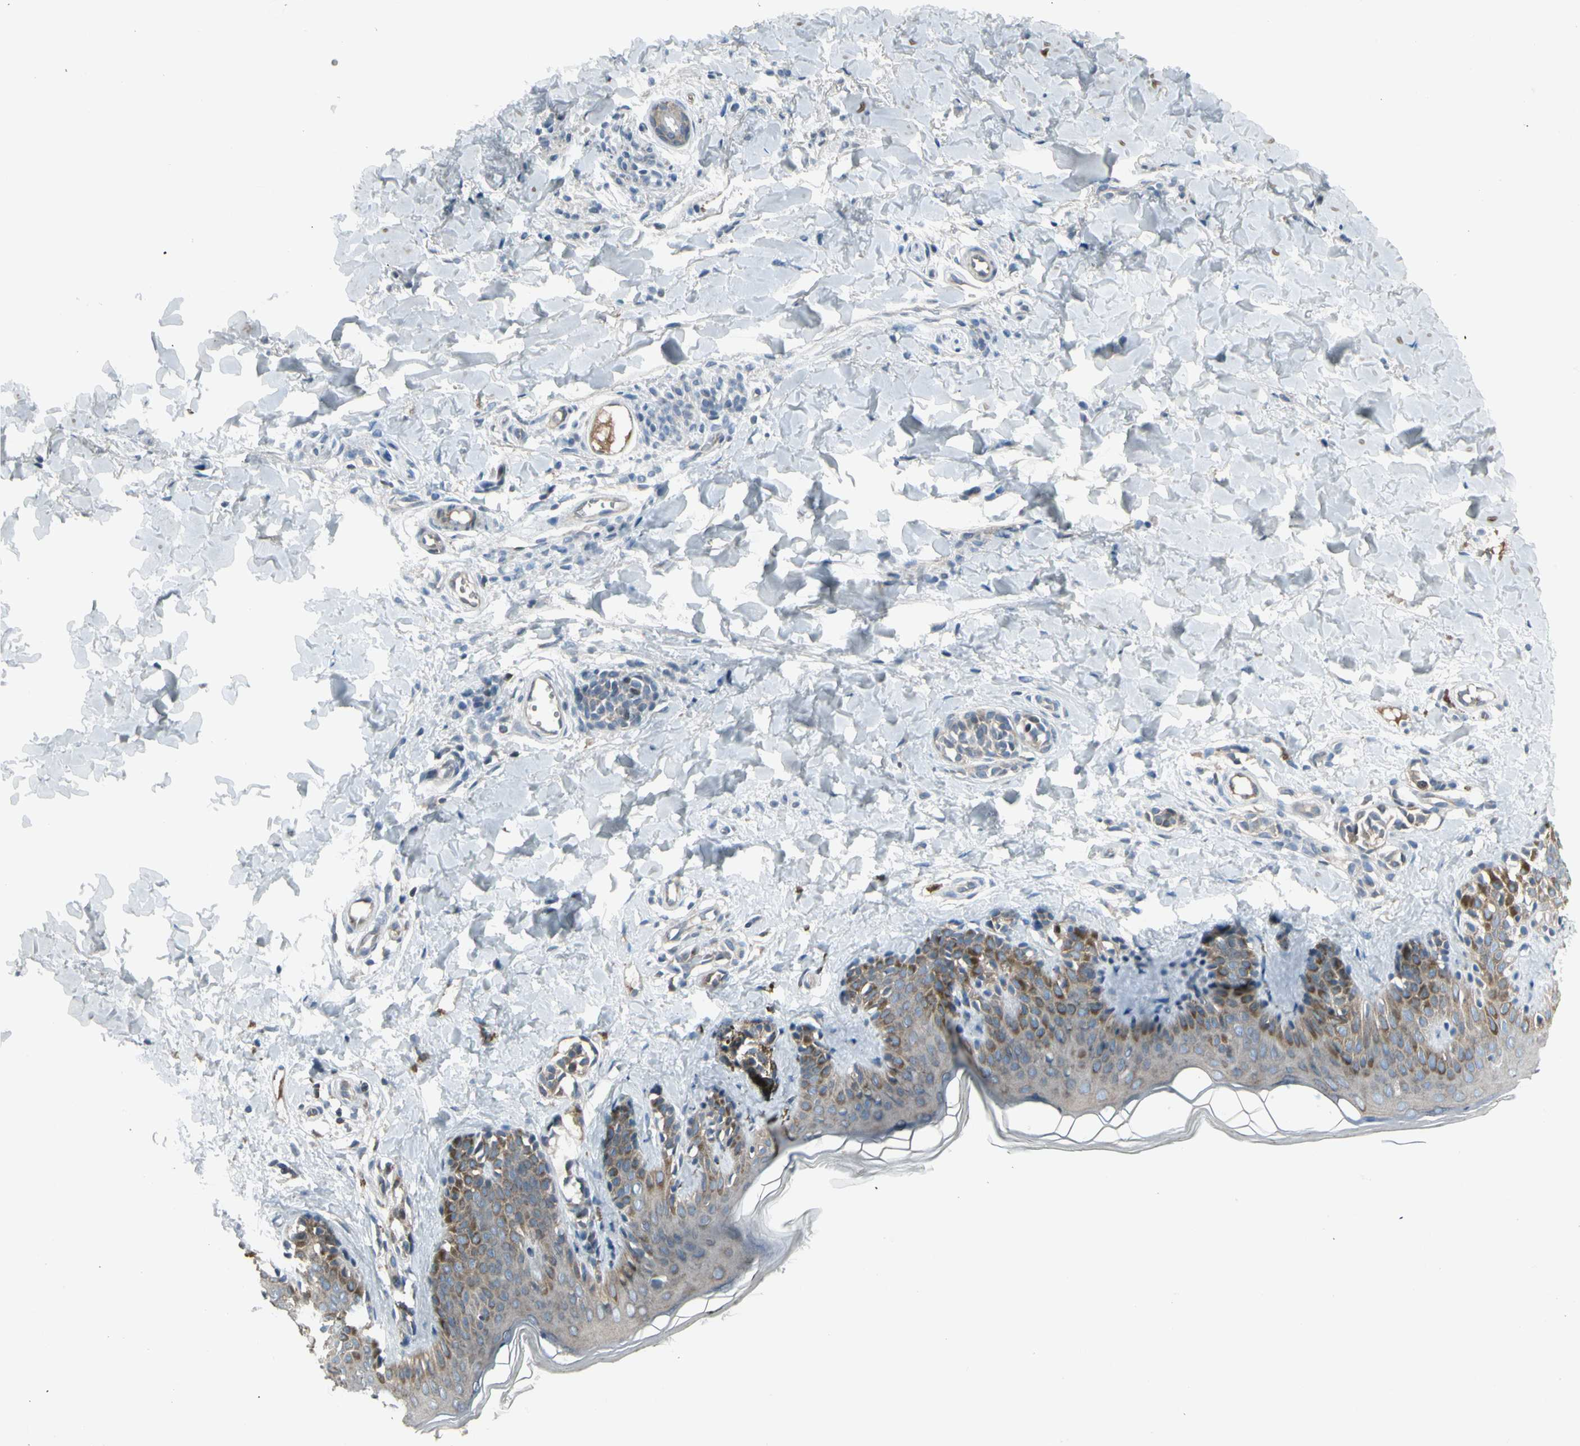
{"staining": {"intensity": "negative", "quantity": "none", "location": "none"}, "tissue": "skin", "cell_type": "Fibroblasts", "image_type": "normal", "snomed": [{"axis": "morphology", "description": "Normal tissue, NOS"}, {"axis": "topography", "description": "Skin"}], "caption": "This image is of unremarkable skin stained with immunohistochemistry (IHC) to label a protein in brown with the nuclei are counter-stained blue. There is no staining in fibroblasts.", "gene": "PANK2", "patient": {"sex": "male", "age": 16}}